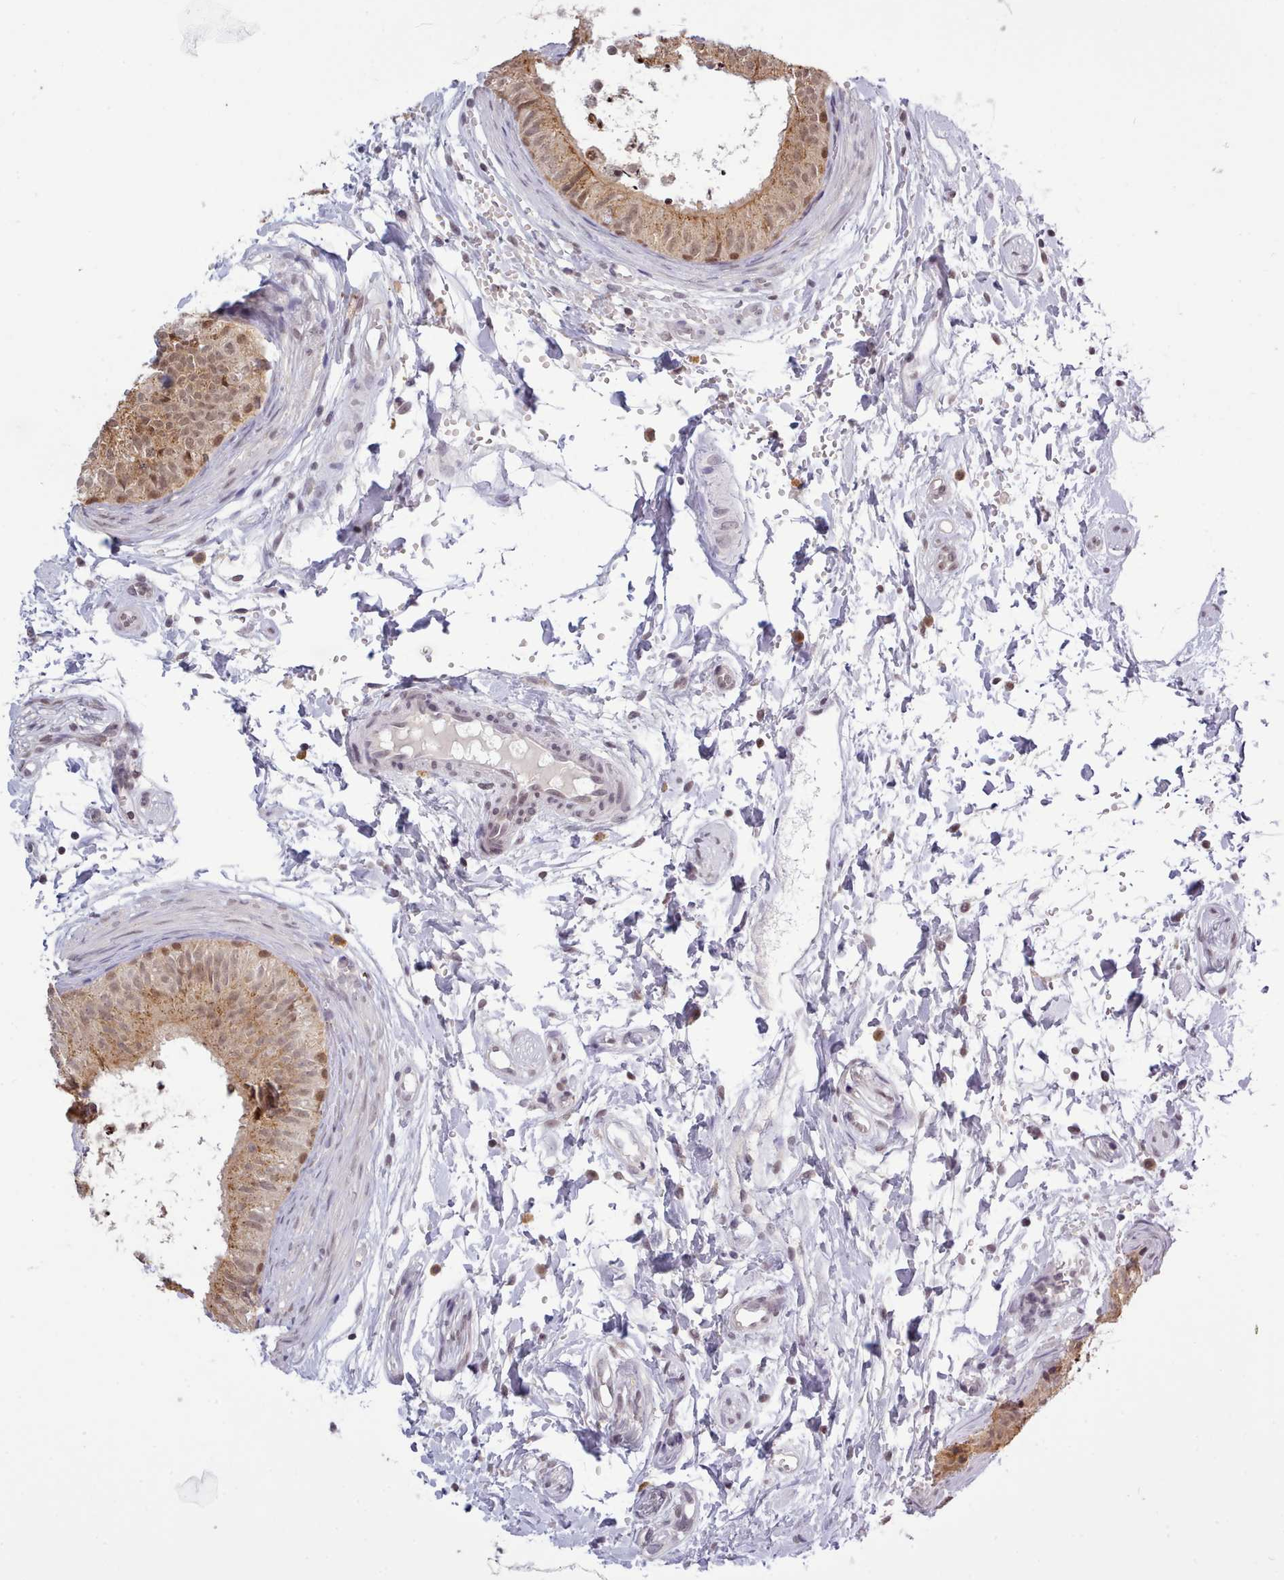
{"staining": {"intensity": "moderate", "quantity": ">75%", "location": "cytoplasmic/membranous,nuclear"}, "tissue": "epididymis", "cell_type": "Glandular cells", "image_type": "normal", "snomed": [{"axis": "morphology", "description": "Normal tissue, NOS"}, {"axis": "topography", "description": "Epididymis"}], "caption": "IHC micrograph of unremarkable epididymis: human epididymis stained using immunohistochemistry (IHC) demonstrates medium levels of moderate protein expression localized specifically in the cytoplasmic/membranous,nuclear of glandular cells, appearing as a cytoplasmic/membranous,nuclear brown color.", "gene": "ARL17A", "patient": {"sex": "male", "age": 15}}